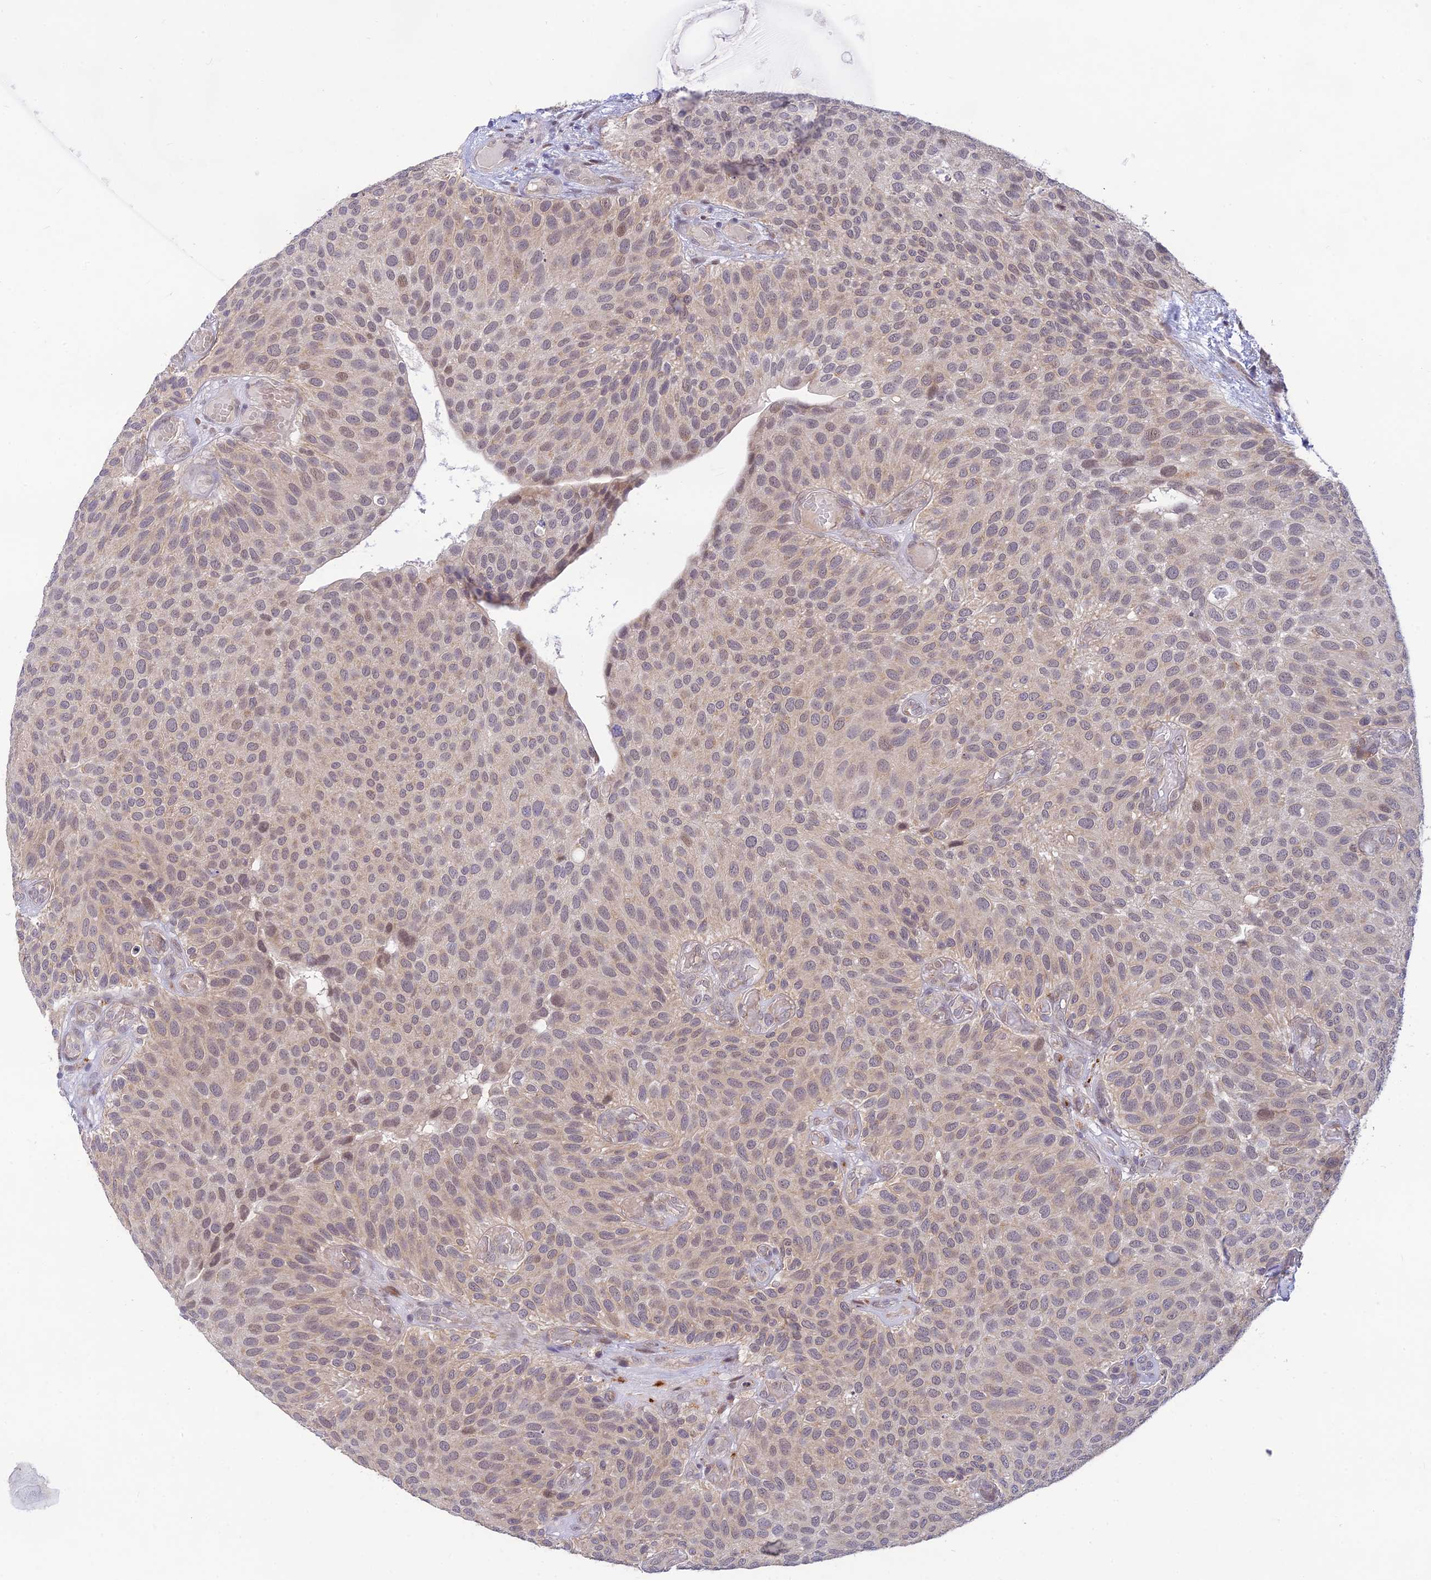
{"staining": {"intensity": "weak", "quantity": "25%-75%", "location": "nuclear"}, "tissue": "urothelial cancer", "cell_type": "Tumor cells", "image_type": "cancer", "snomed": [{"axis": "morphology", "description": "Urothelial carcinoma, Low grade"}, {"axis": "topography", "description": "Urinary bladder"}], "caption": "Immunohistochemical staining of human low-grade urothelial carcinoma exhibits low levels of weak nuclear protein staining in about 25%-75% of tumor cells.", "gene": "MICOS13", "patient": {"sex": "male", "age": 89}}